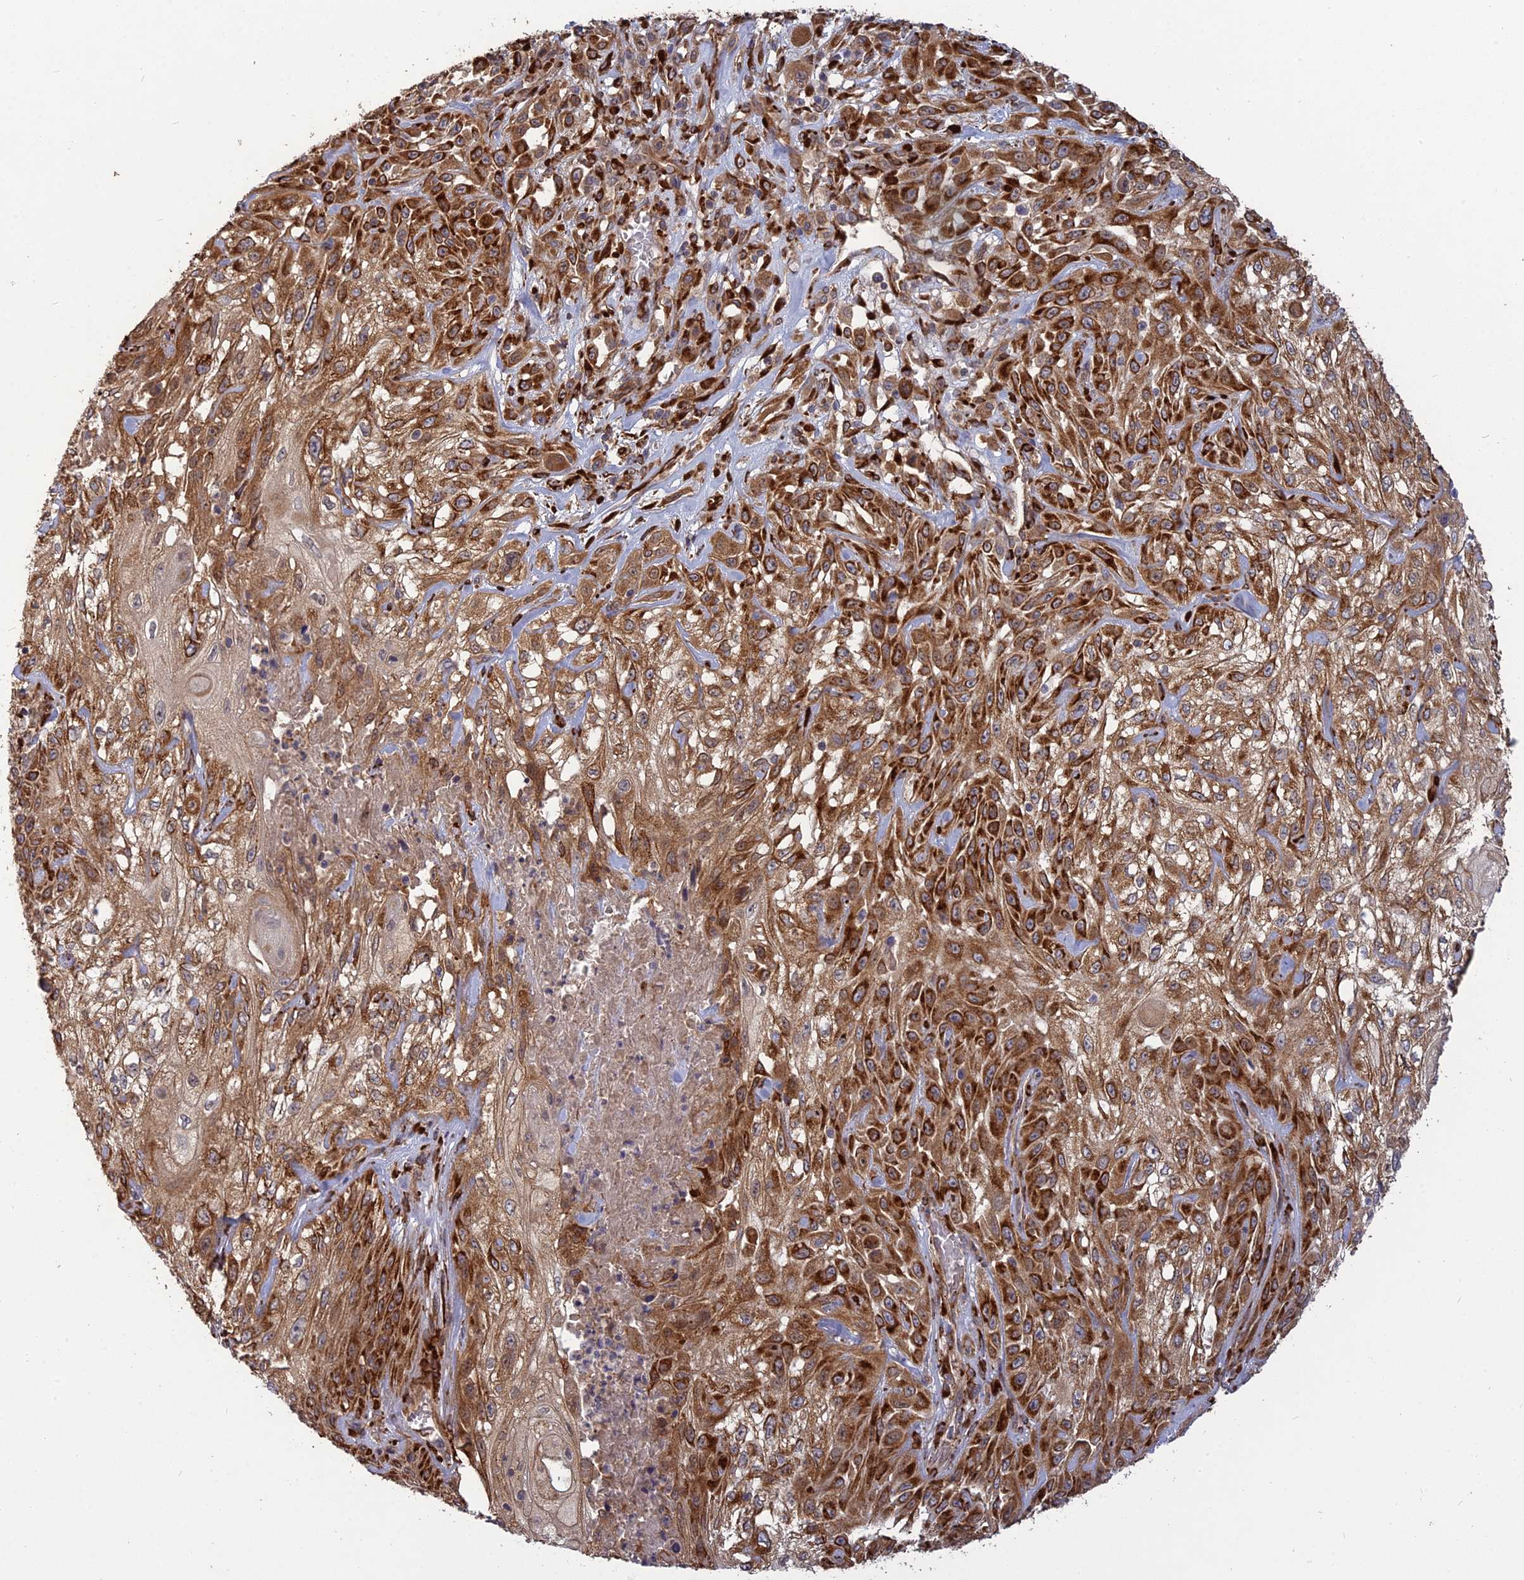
{"staining": {"intensity": "strong", "quantity": ">75%", "location": "cytoplasmic/membranous"}, "tissue": "skin cancer", "cell_type": "Tumor cells", "image_type": "cancer", "snomed": [{"axis": "morphology", "description": "Squamous cell carcinoma, NOS"}, {"axis": "morphology", "description": "Squamous cell carcinoma, metastatic, NOS"}, {"axis": "topography", "description": "Skin"}, {"axis": "topography", "description": "Lymph node"}], "caption": "A high amount of strong cytoplasmic/membranous staining is seen in about >75% of tumor cells in skin metastatic squamous cell carcinoma tissue.", "gene": "PPIC", "patient": {"sex": "male", "age": 75}}